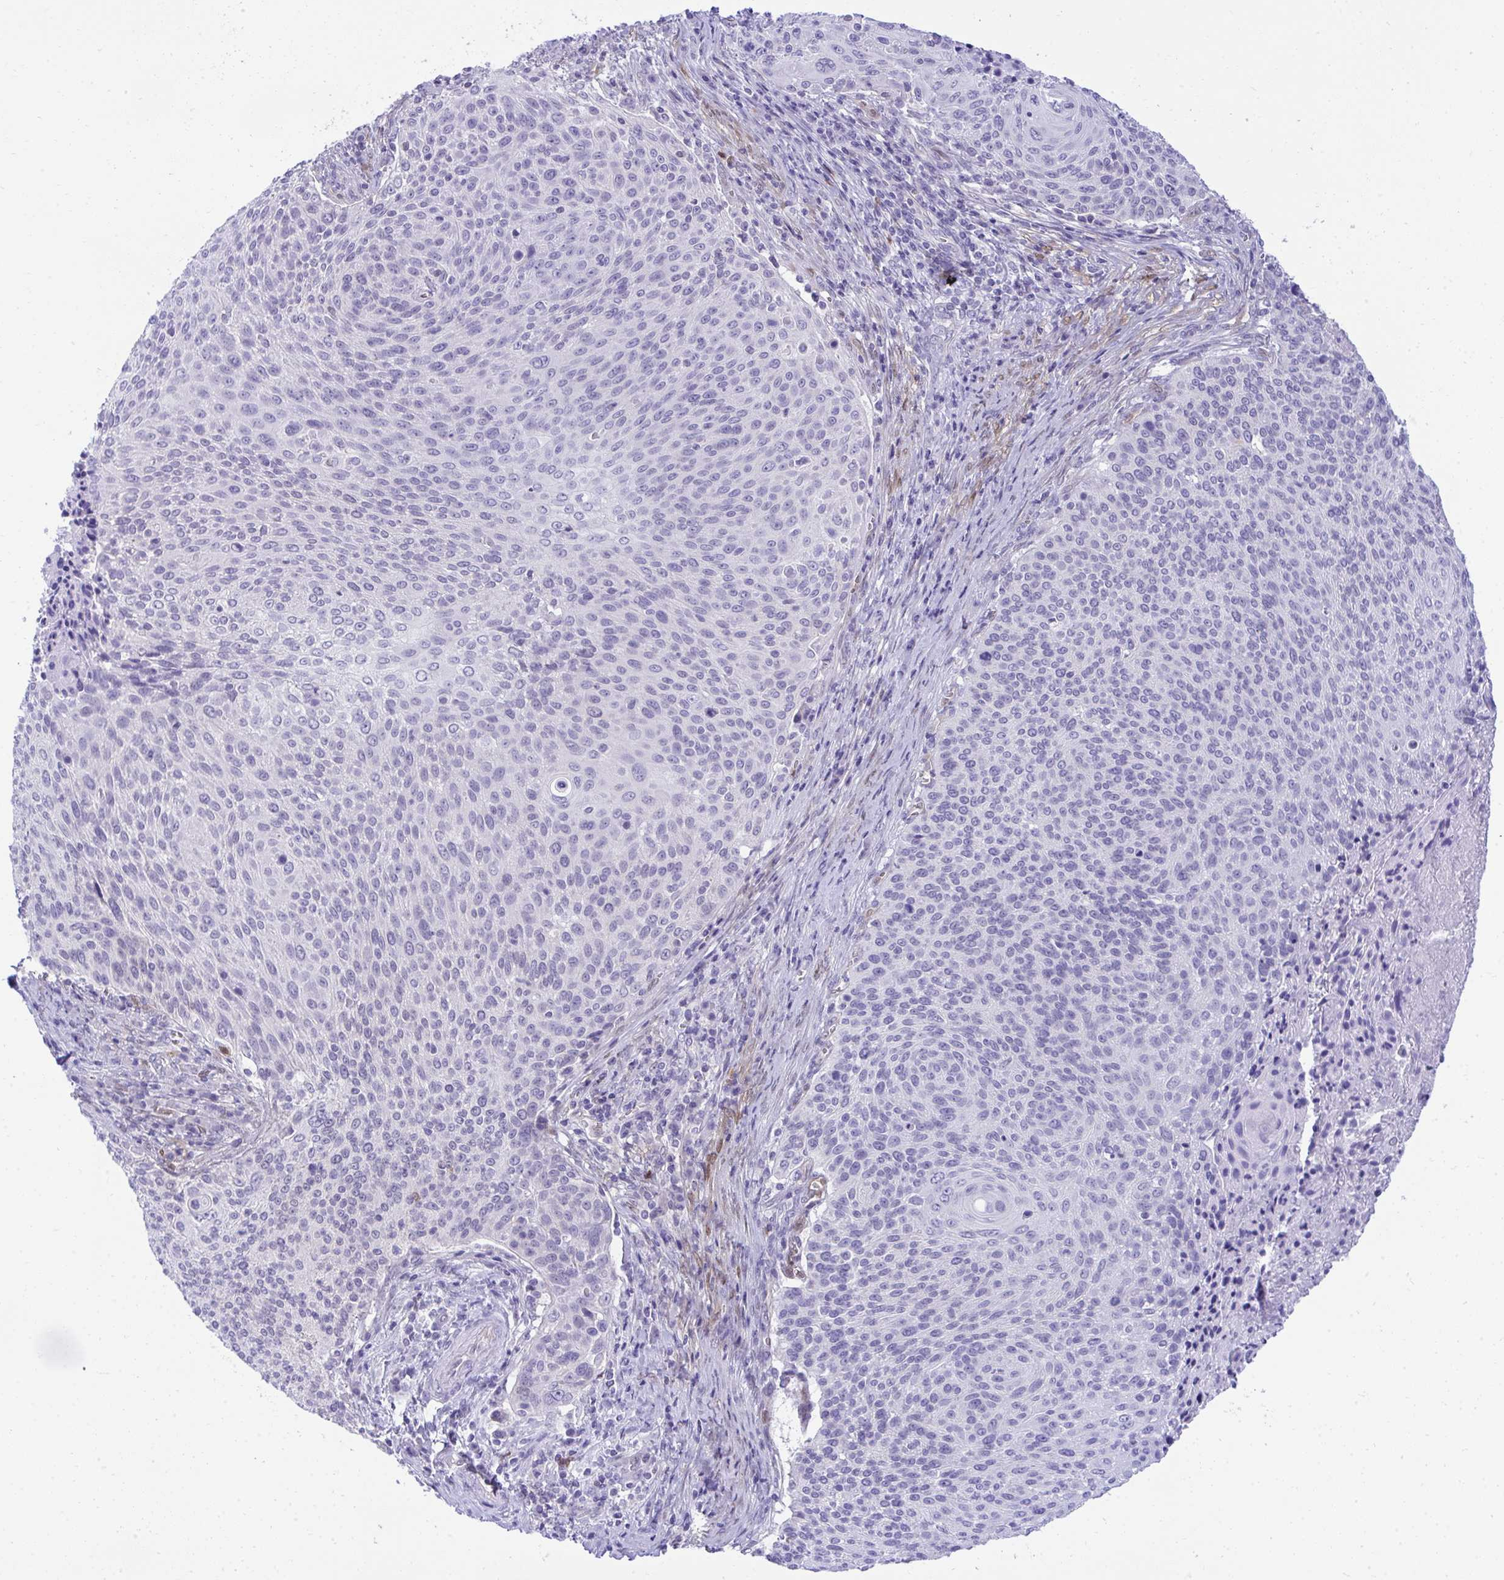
{"staining": {"intensity": "negative", "quantity": "none", "location": "none"}, "tissue": "cervical cancer", "cell_type": "Tumor cells", "image_type": "cancer", "snomed": [{"axis": "morphology", "description": "Squamous cell carcinoma, NOS"}, {"axis": "topography", "description": "Cervix"}], "caption": "Cervical cancer was stained to show a protein in brown. There is no significant positivity in tumor cells.", "gene": "PGM2L1", "patient": {"sex": "female", "age": 31}}